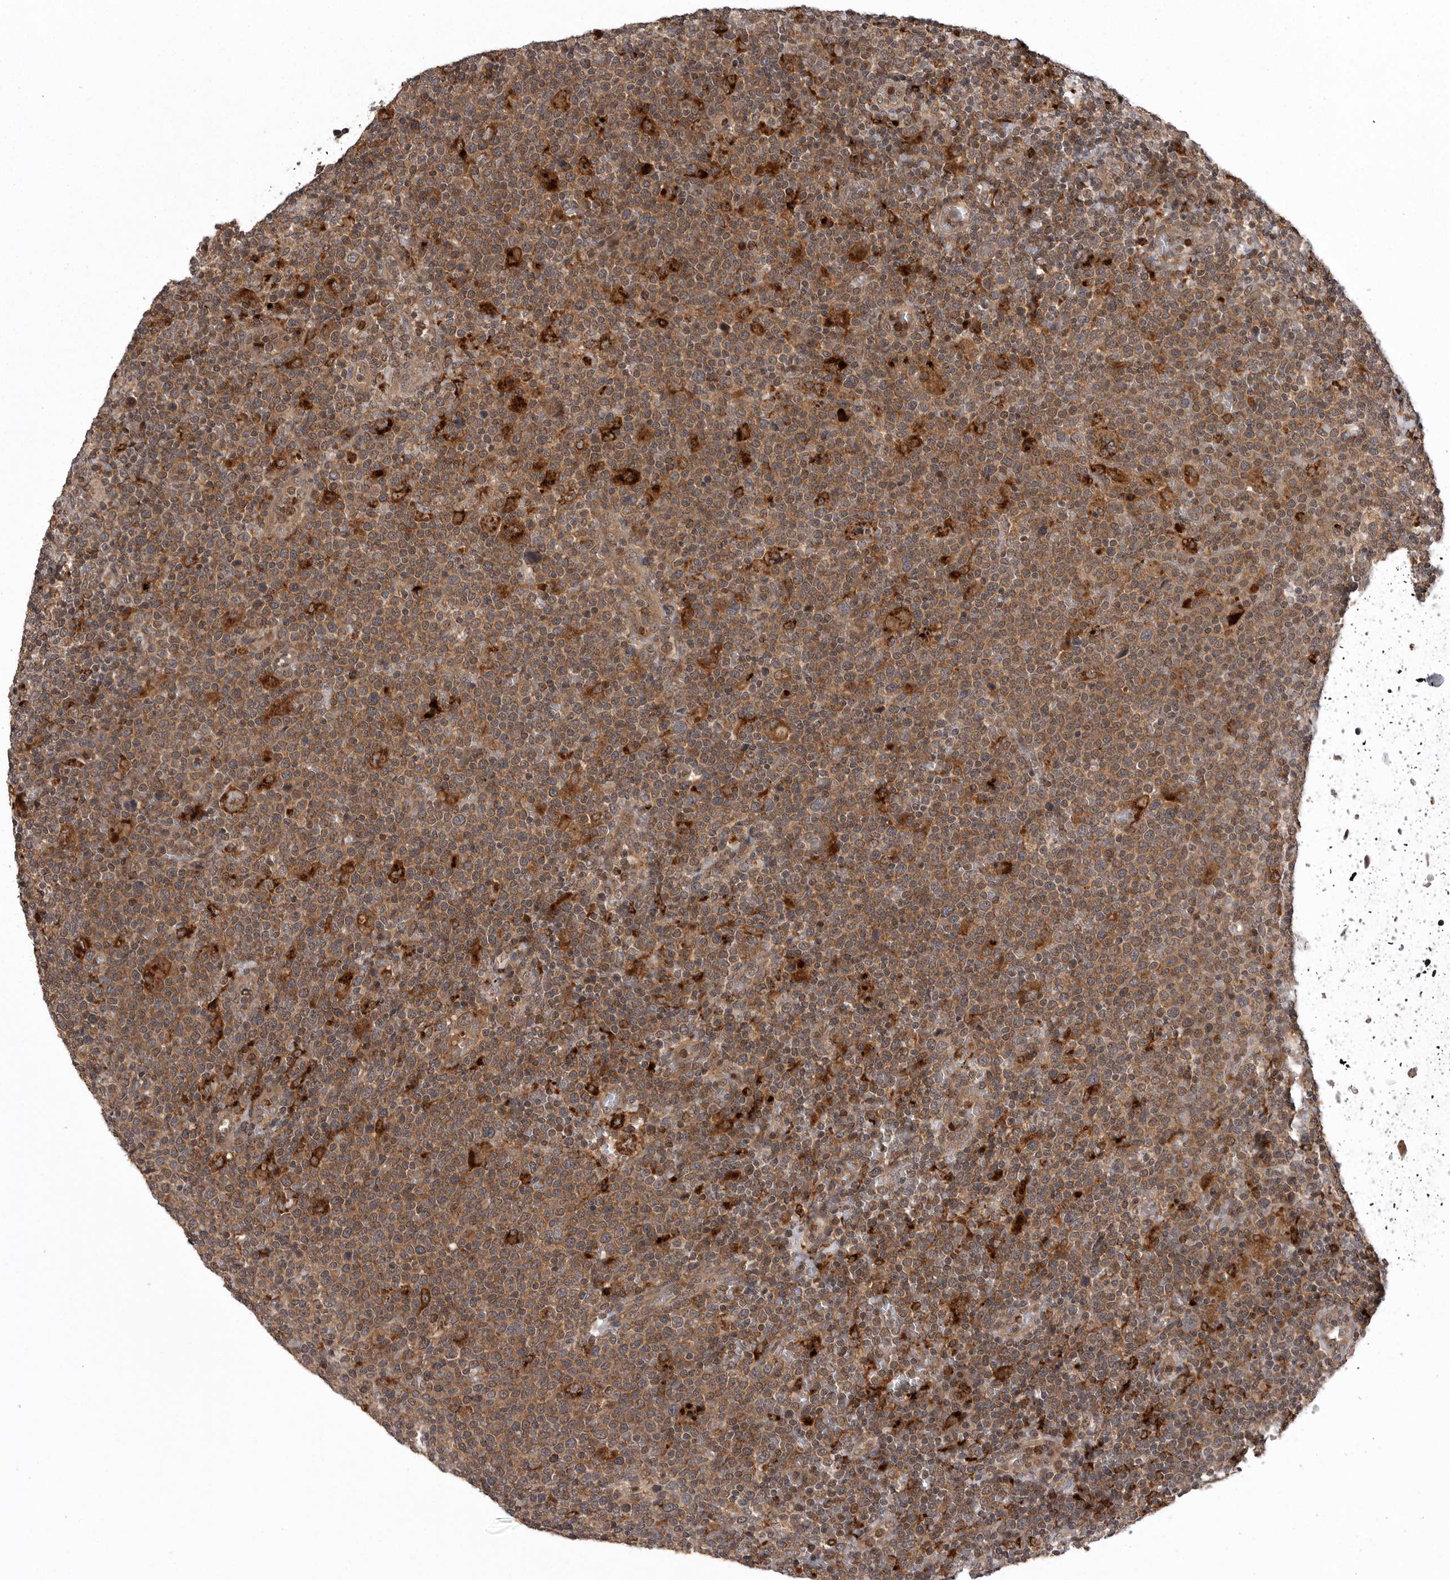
{"staining": {"intensity": "moderate", "quantity": ">75%", "location": "cytoplasmic/membranous"}, "tissue": "lymphoma", "cell_type": "Tumor cells", "image_type": "cancer", "snomed": [{"axis": "morphology", "description": "Malignant lymphoma, non-Hodgkin's type, High grade"}, {"axis": "topography", "description": "Lymph node"}], "caption": "Immunohistochemistry photomicrograph of neoplastic tissue: human high-grade malignant lymphoma, non-Hodgkin's type stained using immunohistochemistry reveals medium levels of moderate protein expression localized specifically in the cytoplasmic/membranous of tumor cells, appearing as a cytoplasmic/membranous brown color.", "gene": "AOAH", "patient": {"sex": "male", "age": 61}}